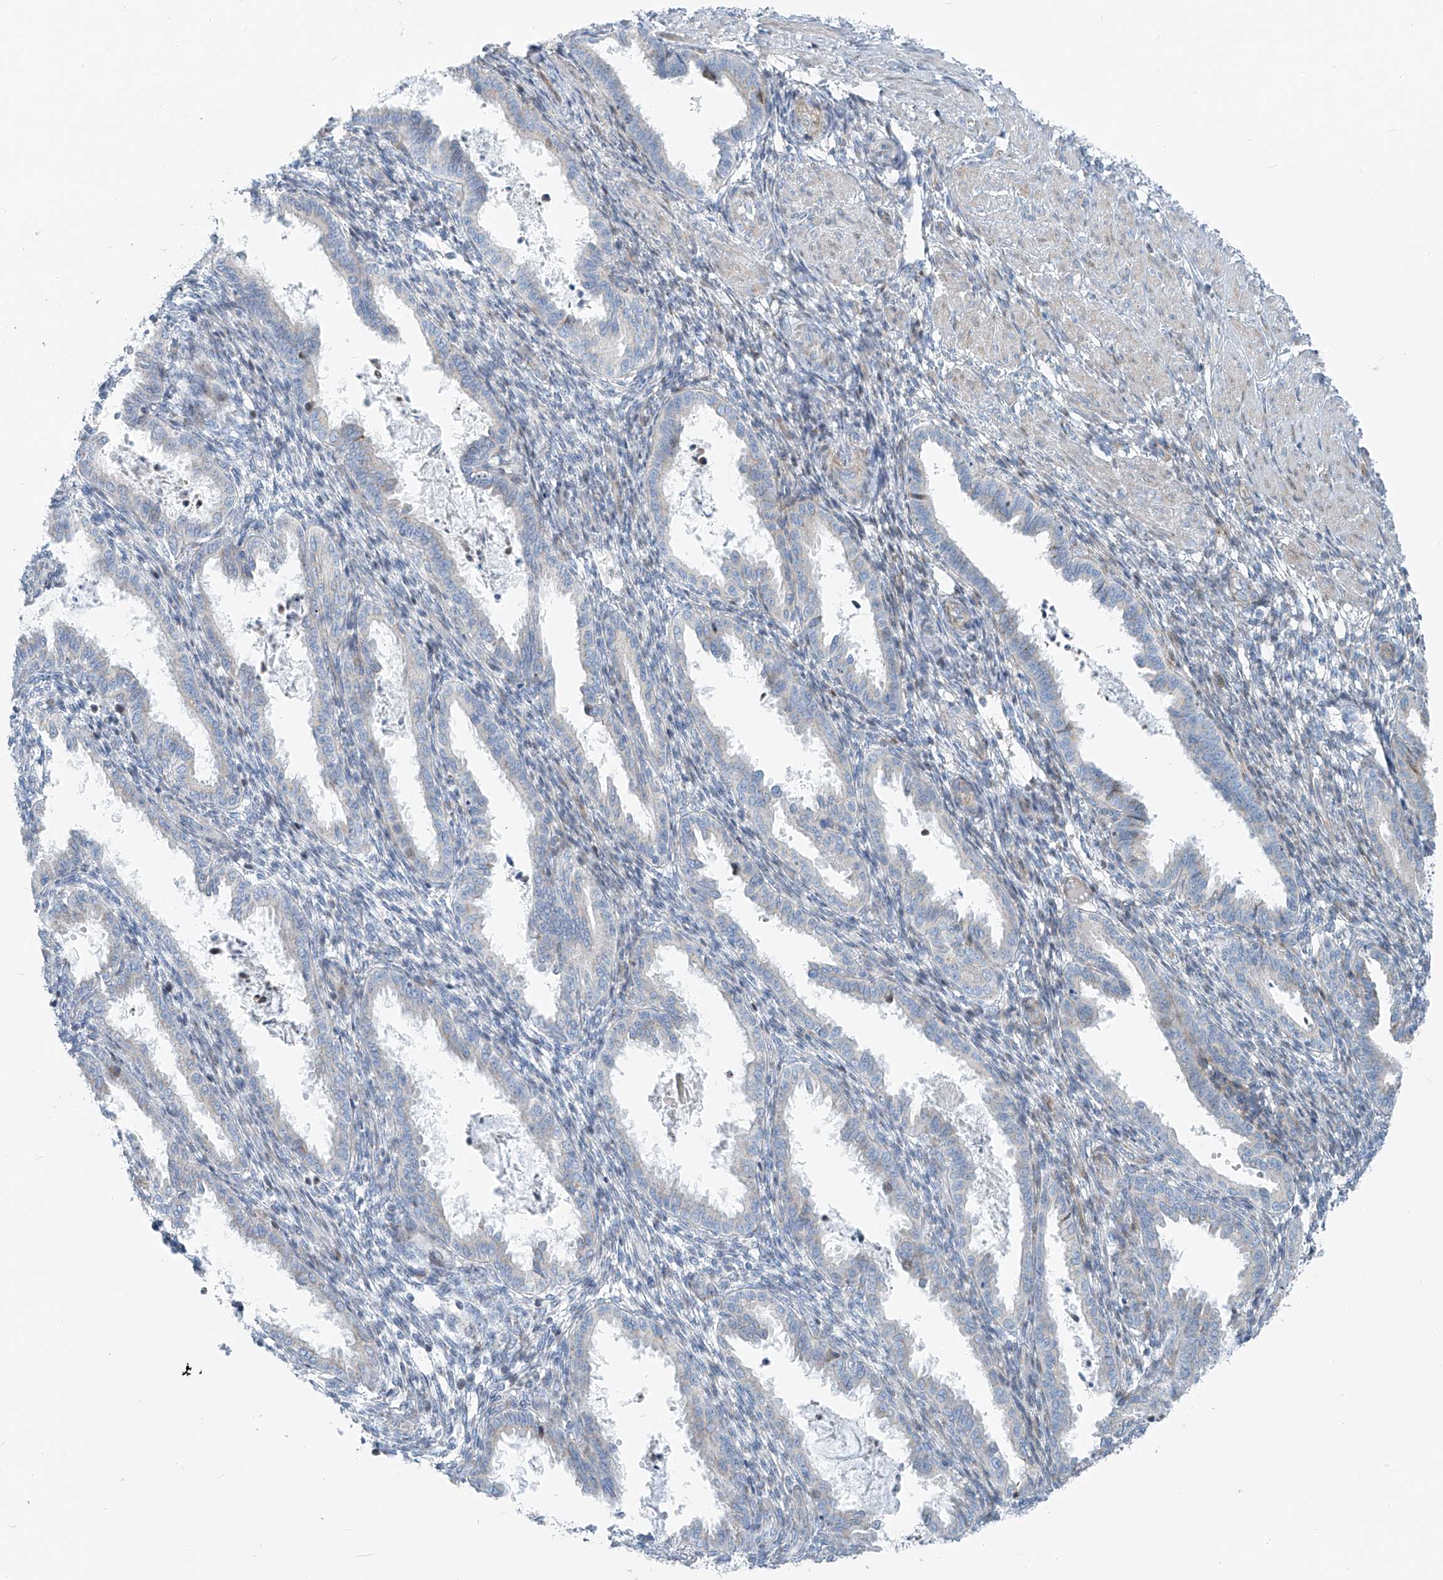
{"staining": {"intensity": "negative", "quantity": "none", "location": "none"}, "tissue": "endometrium", "cell_type": "Cells in endometrial stroma", "image_type": "normal", "snomed": [{"axis": "morphology", "description": "Normal tissue, NOS"}, {"axis": "topography", "description": "Endometrium"}], "caption": "Immunohistochemistry image of benign endometrium: human endometrium stained with DAB demonstrates no significant protein positivity in cells in endometrial stroma.", "gene": "HIC2", "patient": {"sex": "female", "age": 33}}